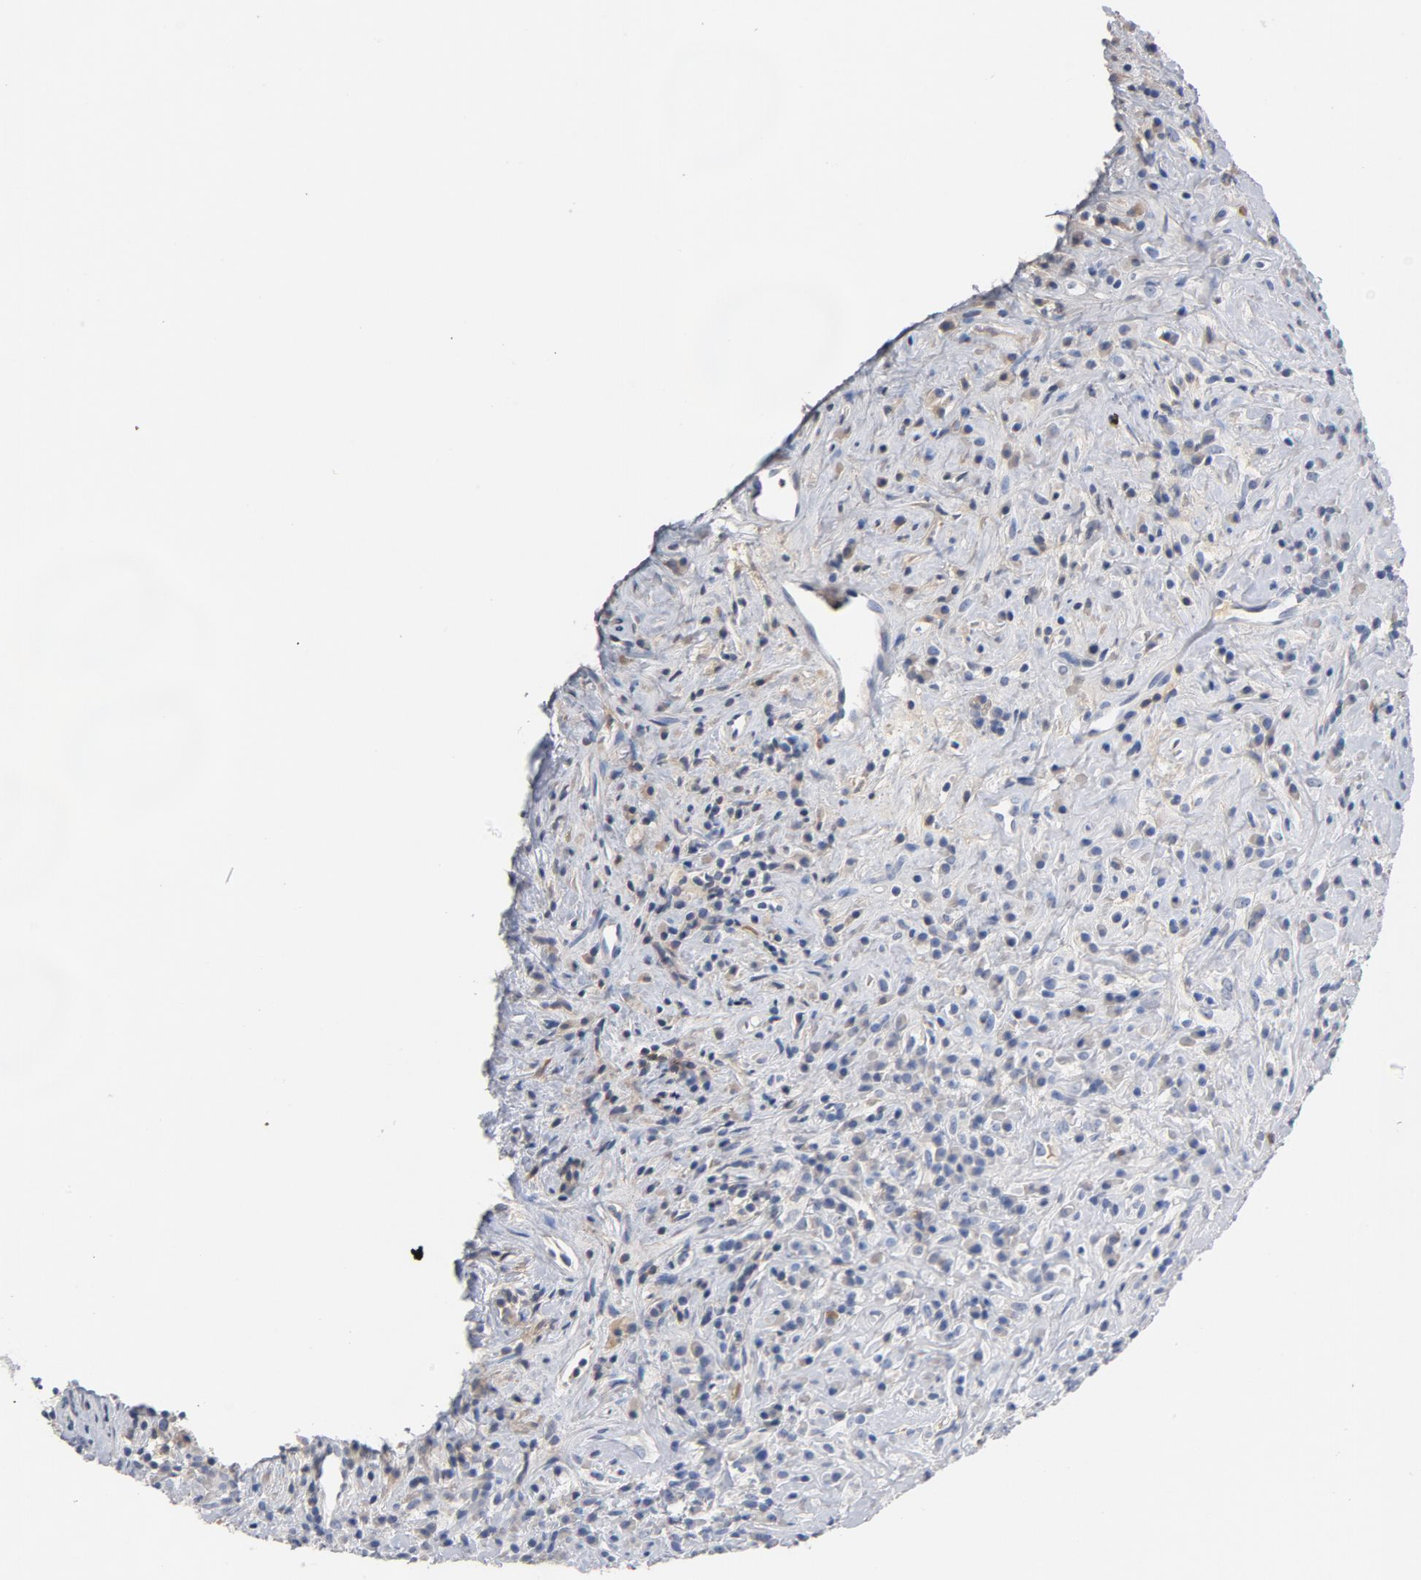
{"staining": {"intensity": "weak", "quantity": "25%-75%", "location": "cytoplasmic/membranous"}, "tissue": "lymphoma", "cell_type": "Tumor cells", "image_type": "cancer", "snomed": [{"axis": "morphology", "description": "Hodgkin's disease, NOS"}, {"axis": "topography", "description": "Lymph node"}], "caption": "A histopathology image showing weak cytoplasmic/membranous staining in about 25%-75% of tumor cells in Hodgkin's disease, as visualized by brown immunohistochemical staining.", "gene": "ZCCHC13", "patient": {"sex": "female", "age": 25}}